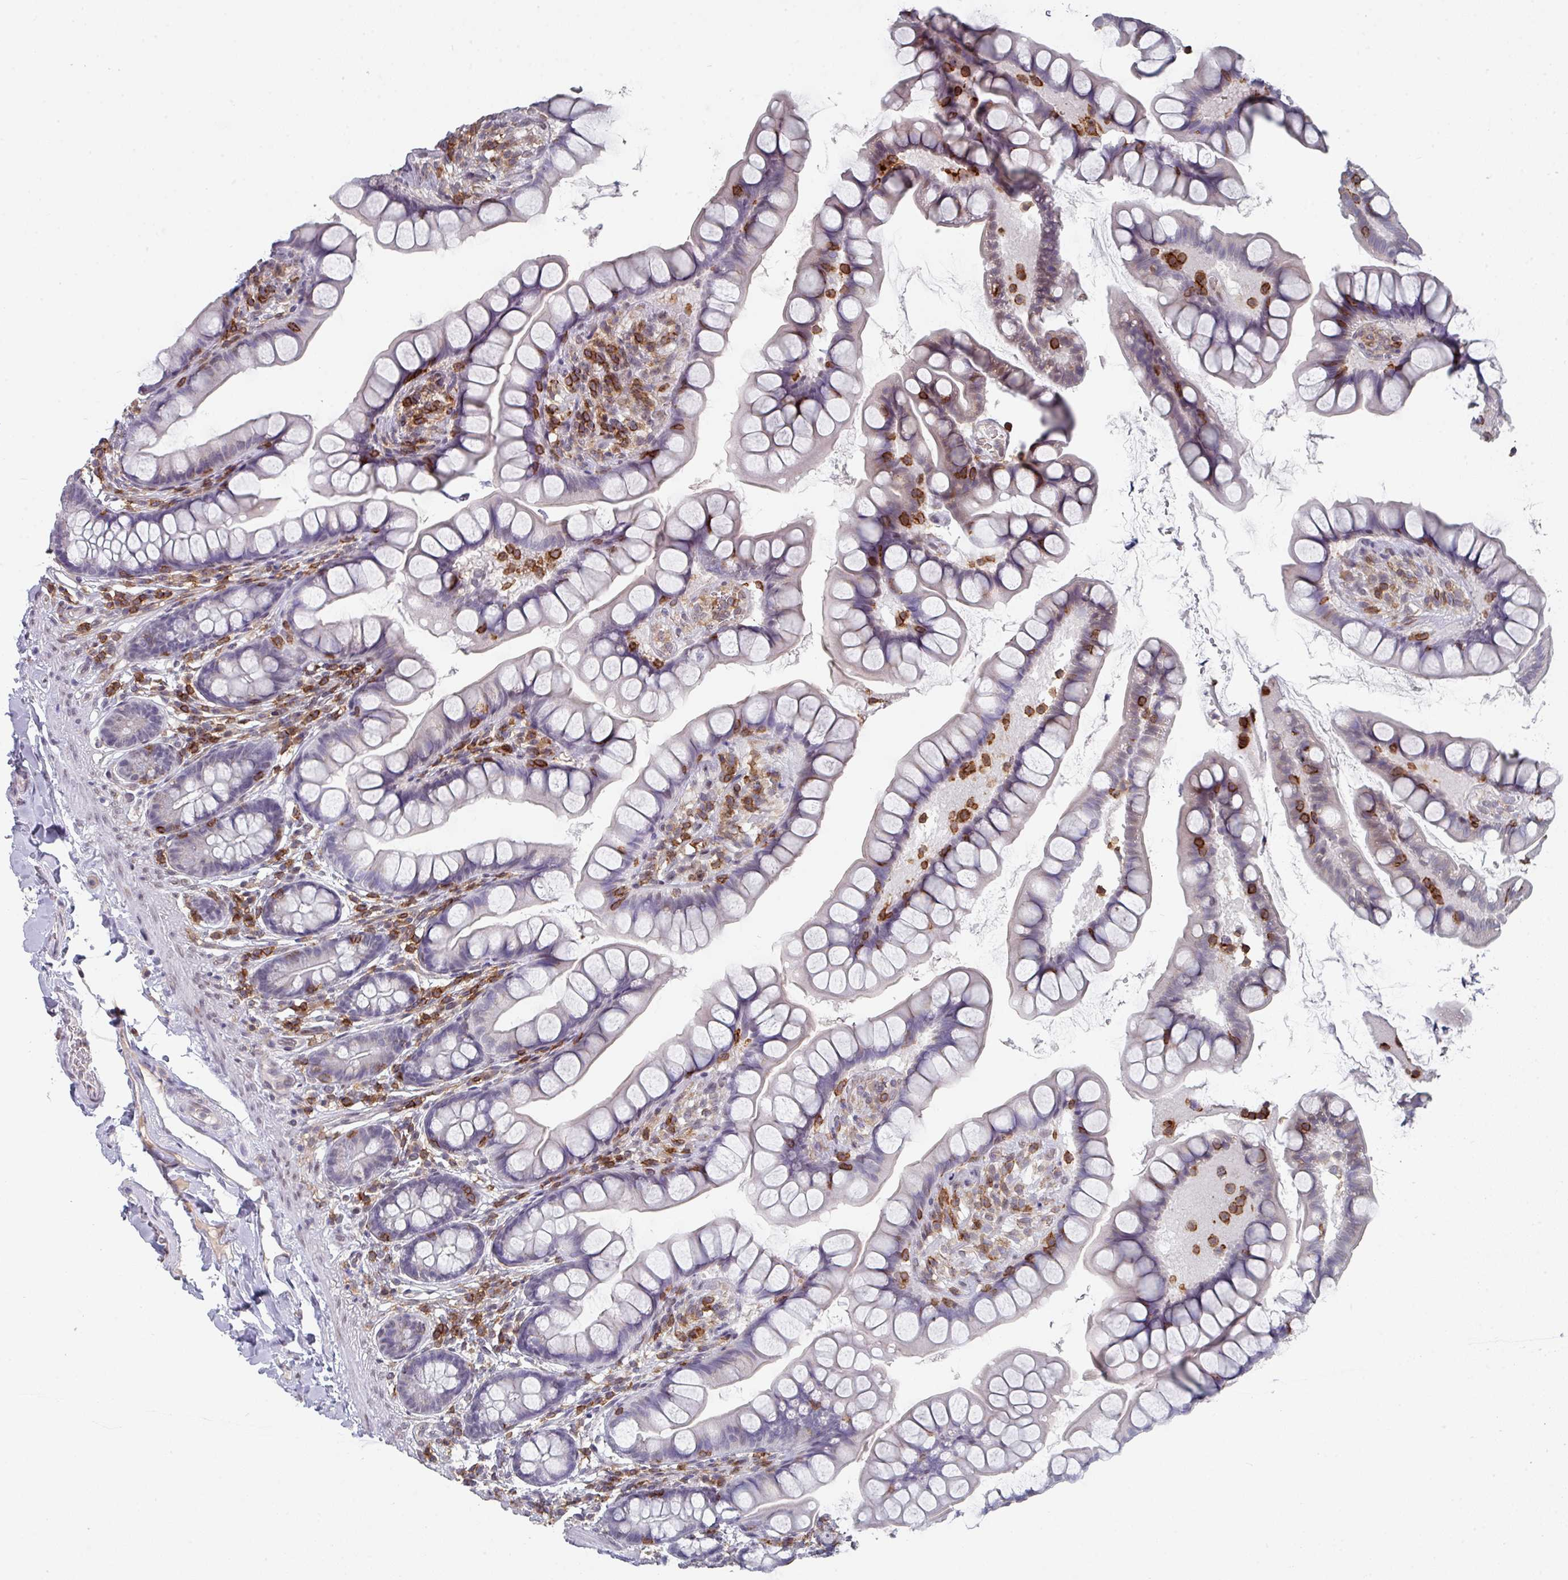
{"staining": {"intensity": "negative", "quantity": "none", "location": "none"}, "tissue": "small intestine", "cell_type": "Glandular cells", "image_type": "normal", "snomed": [{"axis": "morphology", "description": "Normal tissue, NOS"}, {"axis": "topography", "description": "Small intestine"}], "caption": "This is a histopathology image of IHC staining of normal small intestine, which shows no staining in glandular cells. (DAB immunohistochemistry (IHC) visualized using brightfield microscopy, high magnification).", "gene": "RASAL3", "patient": {"sex": "male", "age": 70}}